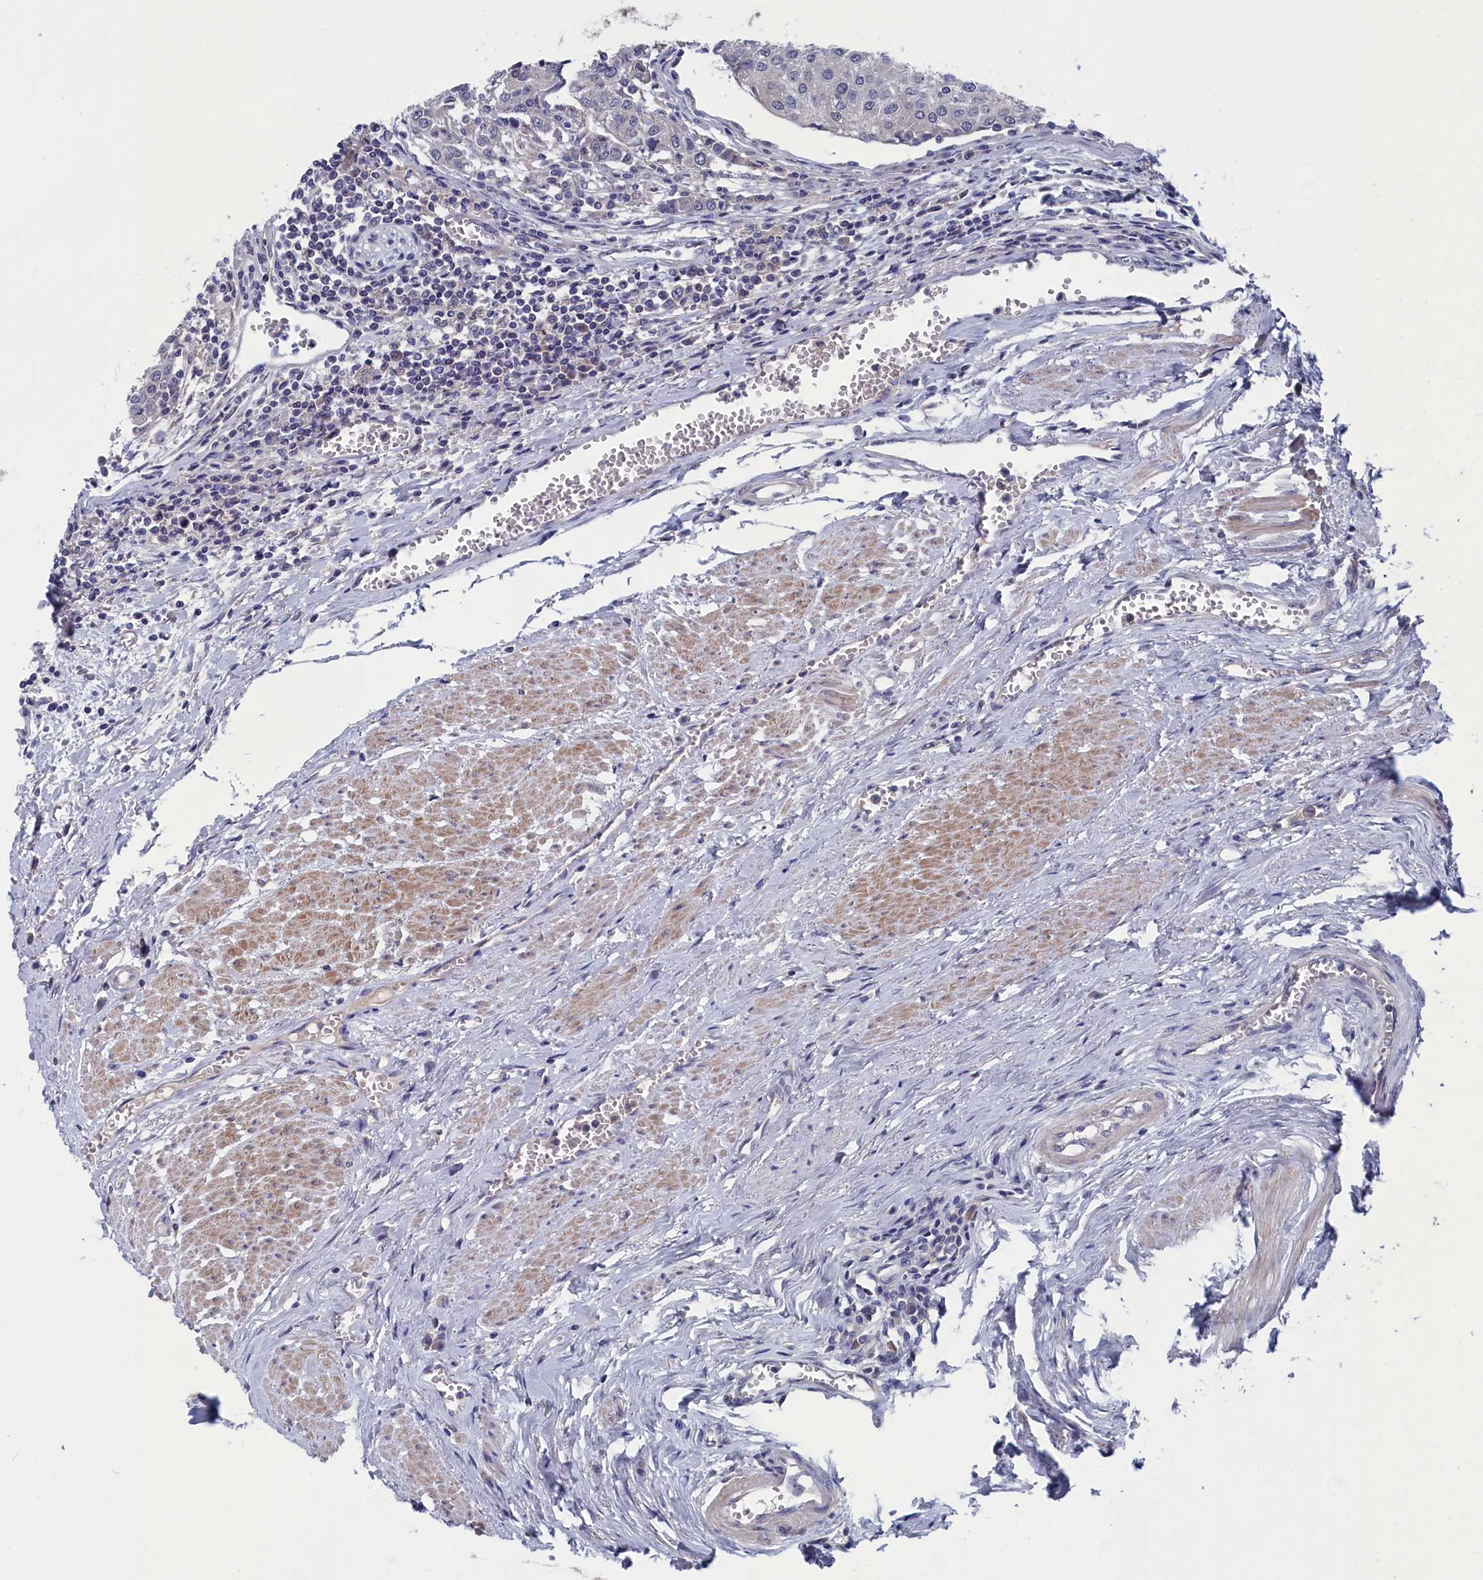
{"staining": {"intensity": "weak", "quantity": "<25%", "location": "cytoplasmic/membranous"}, "tissue": "urothelial cancer", "cell_type": "Tumor cells", "image_type": "cancer", "snomed": [{"axis": "morphology", "description": "Urothelial carcinoma, High grade"}, {"axis": "topography", "description": "Urinary bladder"}], "caption": "A high-resolution photomicrograph shows immunohistochemistry staining of high-grade urothelial carcinoma, which displays no significant expression in tumor cells.", "gene": "SPATA13", "patient": {"sex": "female", "age": 85}}